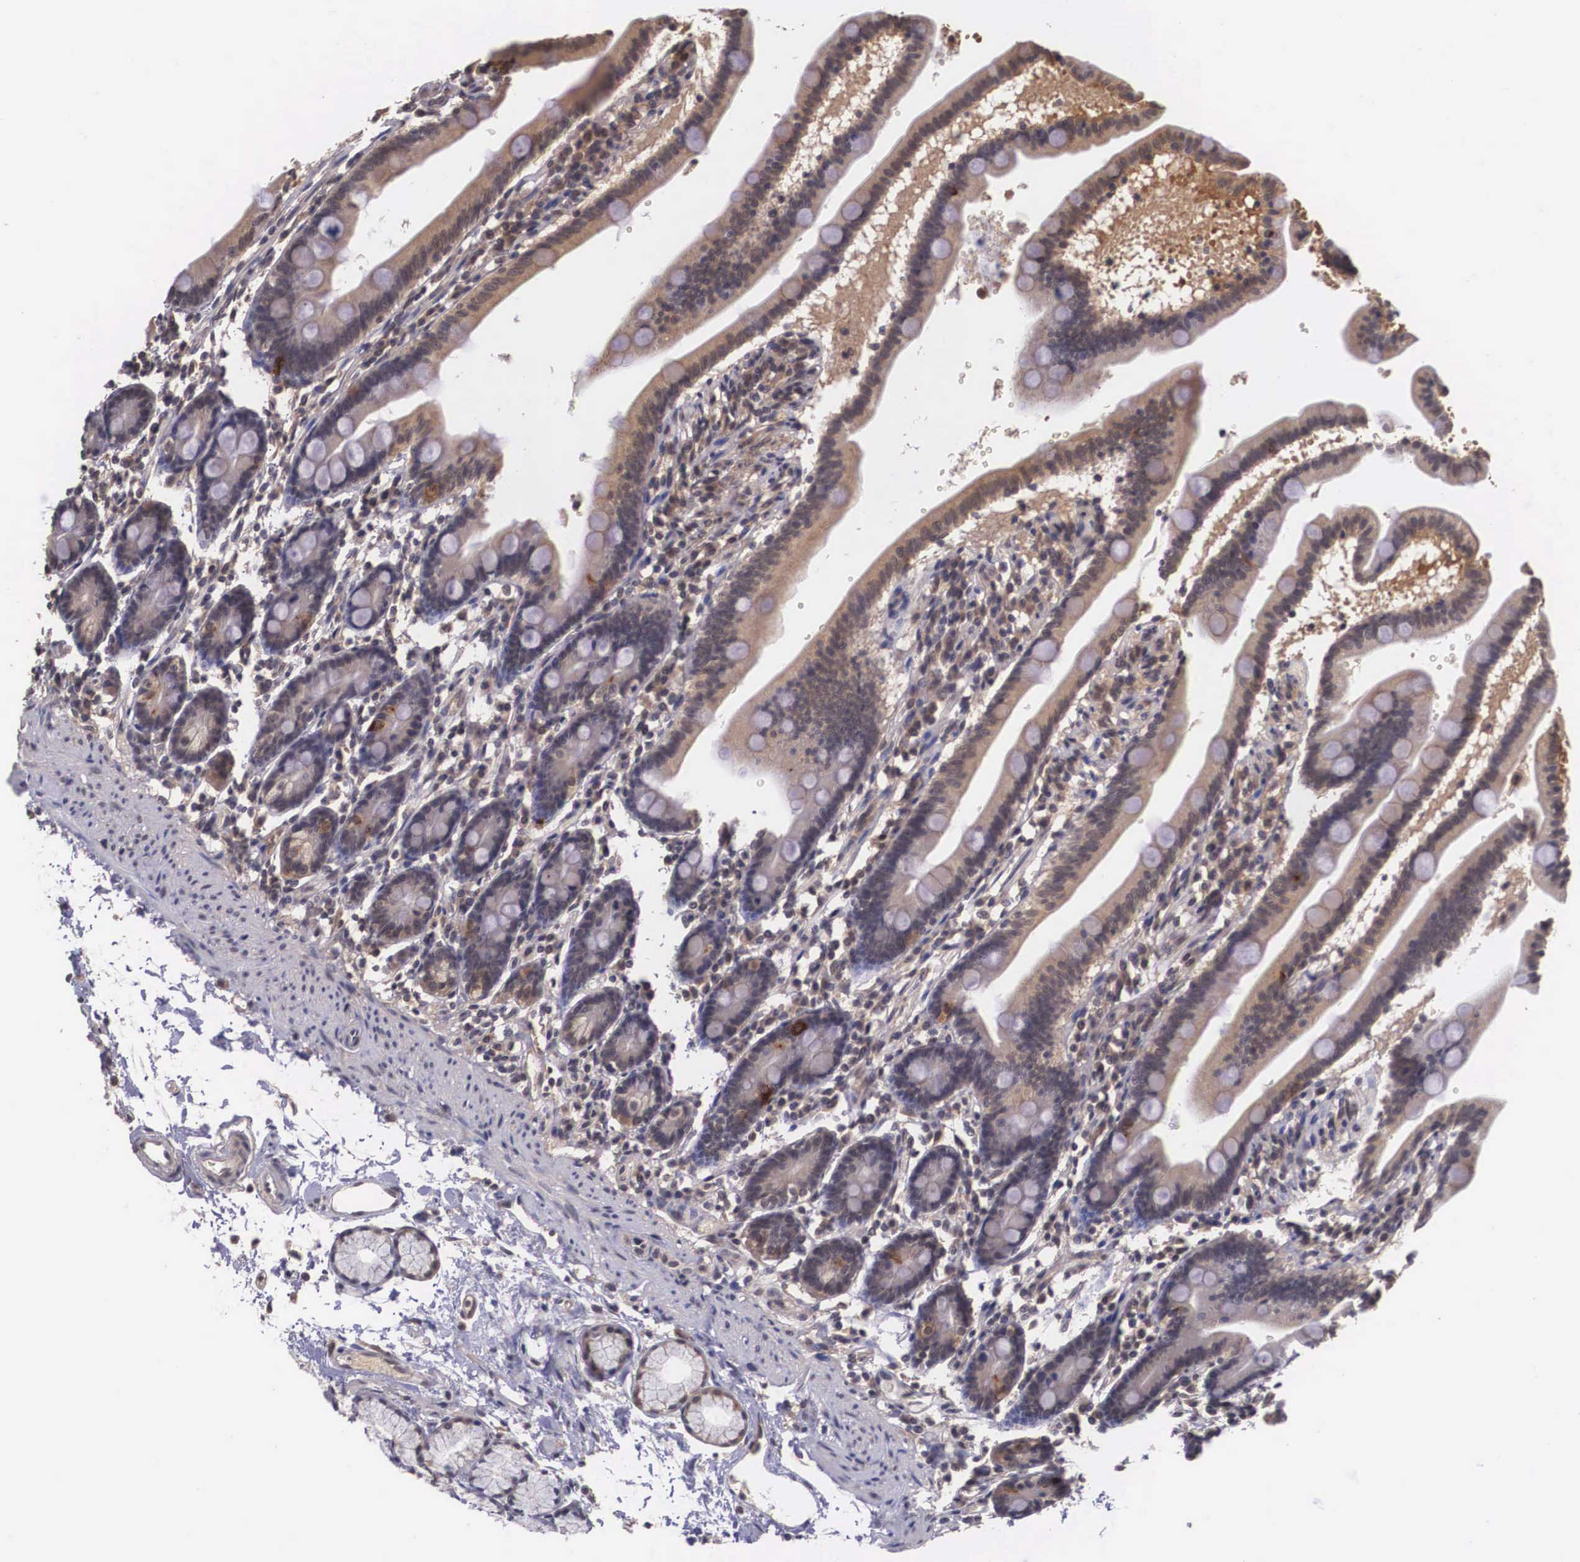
{"staining": {"intensity": "weak", "quantity": "25%-75%", "location": "cytoplasmic/membranous"}, "tissue": "duodenum", "cell_type": "Glandular cells", "image_type": "normal", "snomed": [{"axis": "morphology", "description": "Normal tissue, NOS"}, {"axis": "topography", "description": "Duodenum"}], "caption": "A micrograph showing weak cytoplasmic/membranous positivity in about 25%-75% of glandular cells in normal duodenum, as visualized by brown immunohistochemical staining.", "gene": "VASH1", "patient": {"sex": "female", "age": 77}}